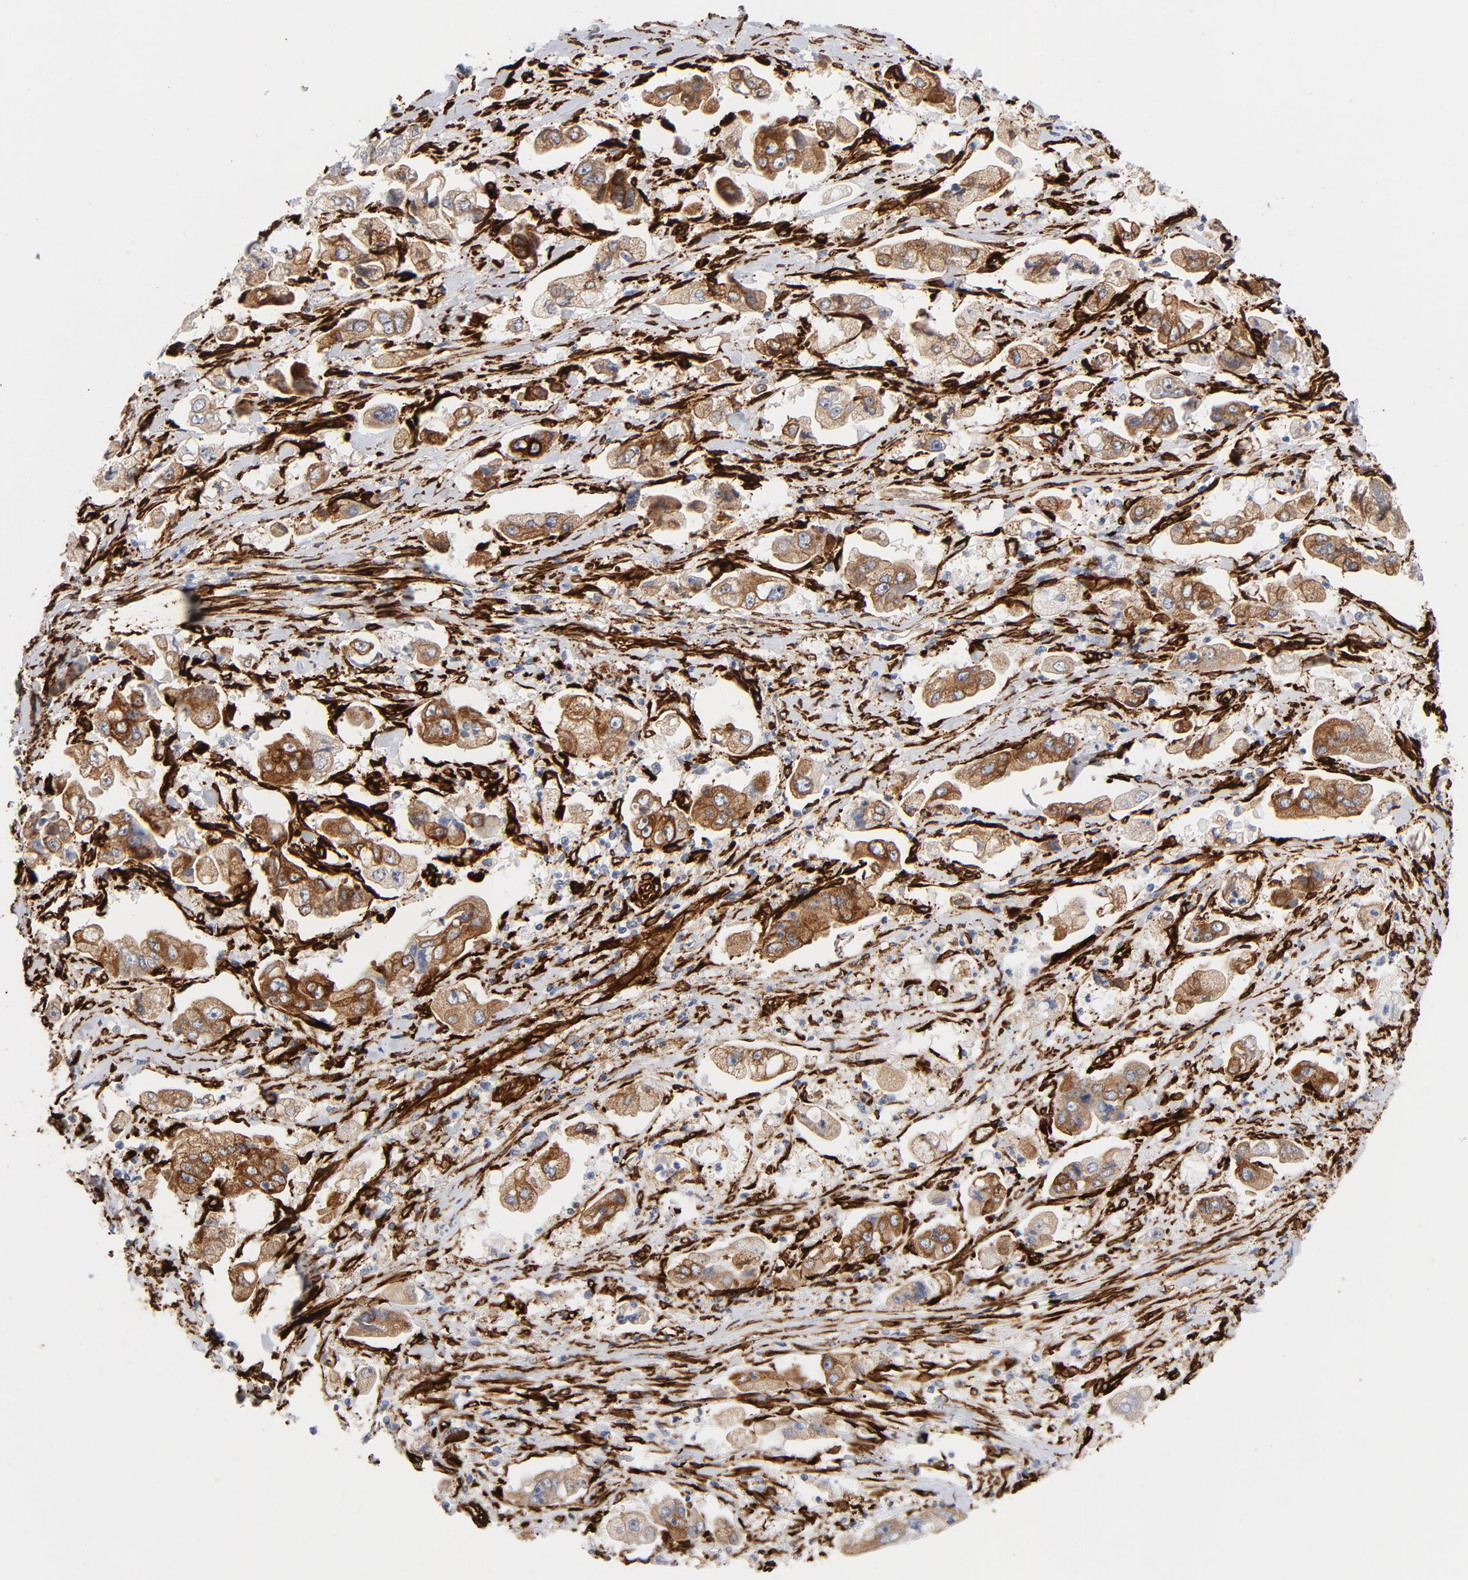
{"staining": {"intensity": "moderate", "quantity": ">75%", "location": "cytoplasmic/membranous"}, "tissue": "stomach cancer", "cell_type": "Tumor cells", "image_type": "cancer", "snomed": [{"axis": "morphology", "description": "Adenocarcinoma, NOS"}, {"axis": "topography", "description": "Stomach"}], "caption": "Protein staining shows moderate cytoplasmic/membranous positivity in approximately >75% of tumor cells in stomach cancer.", "gene": "SERPINH1", "patient": {"sex": "male", "age": 62}}